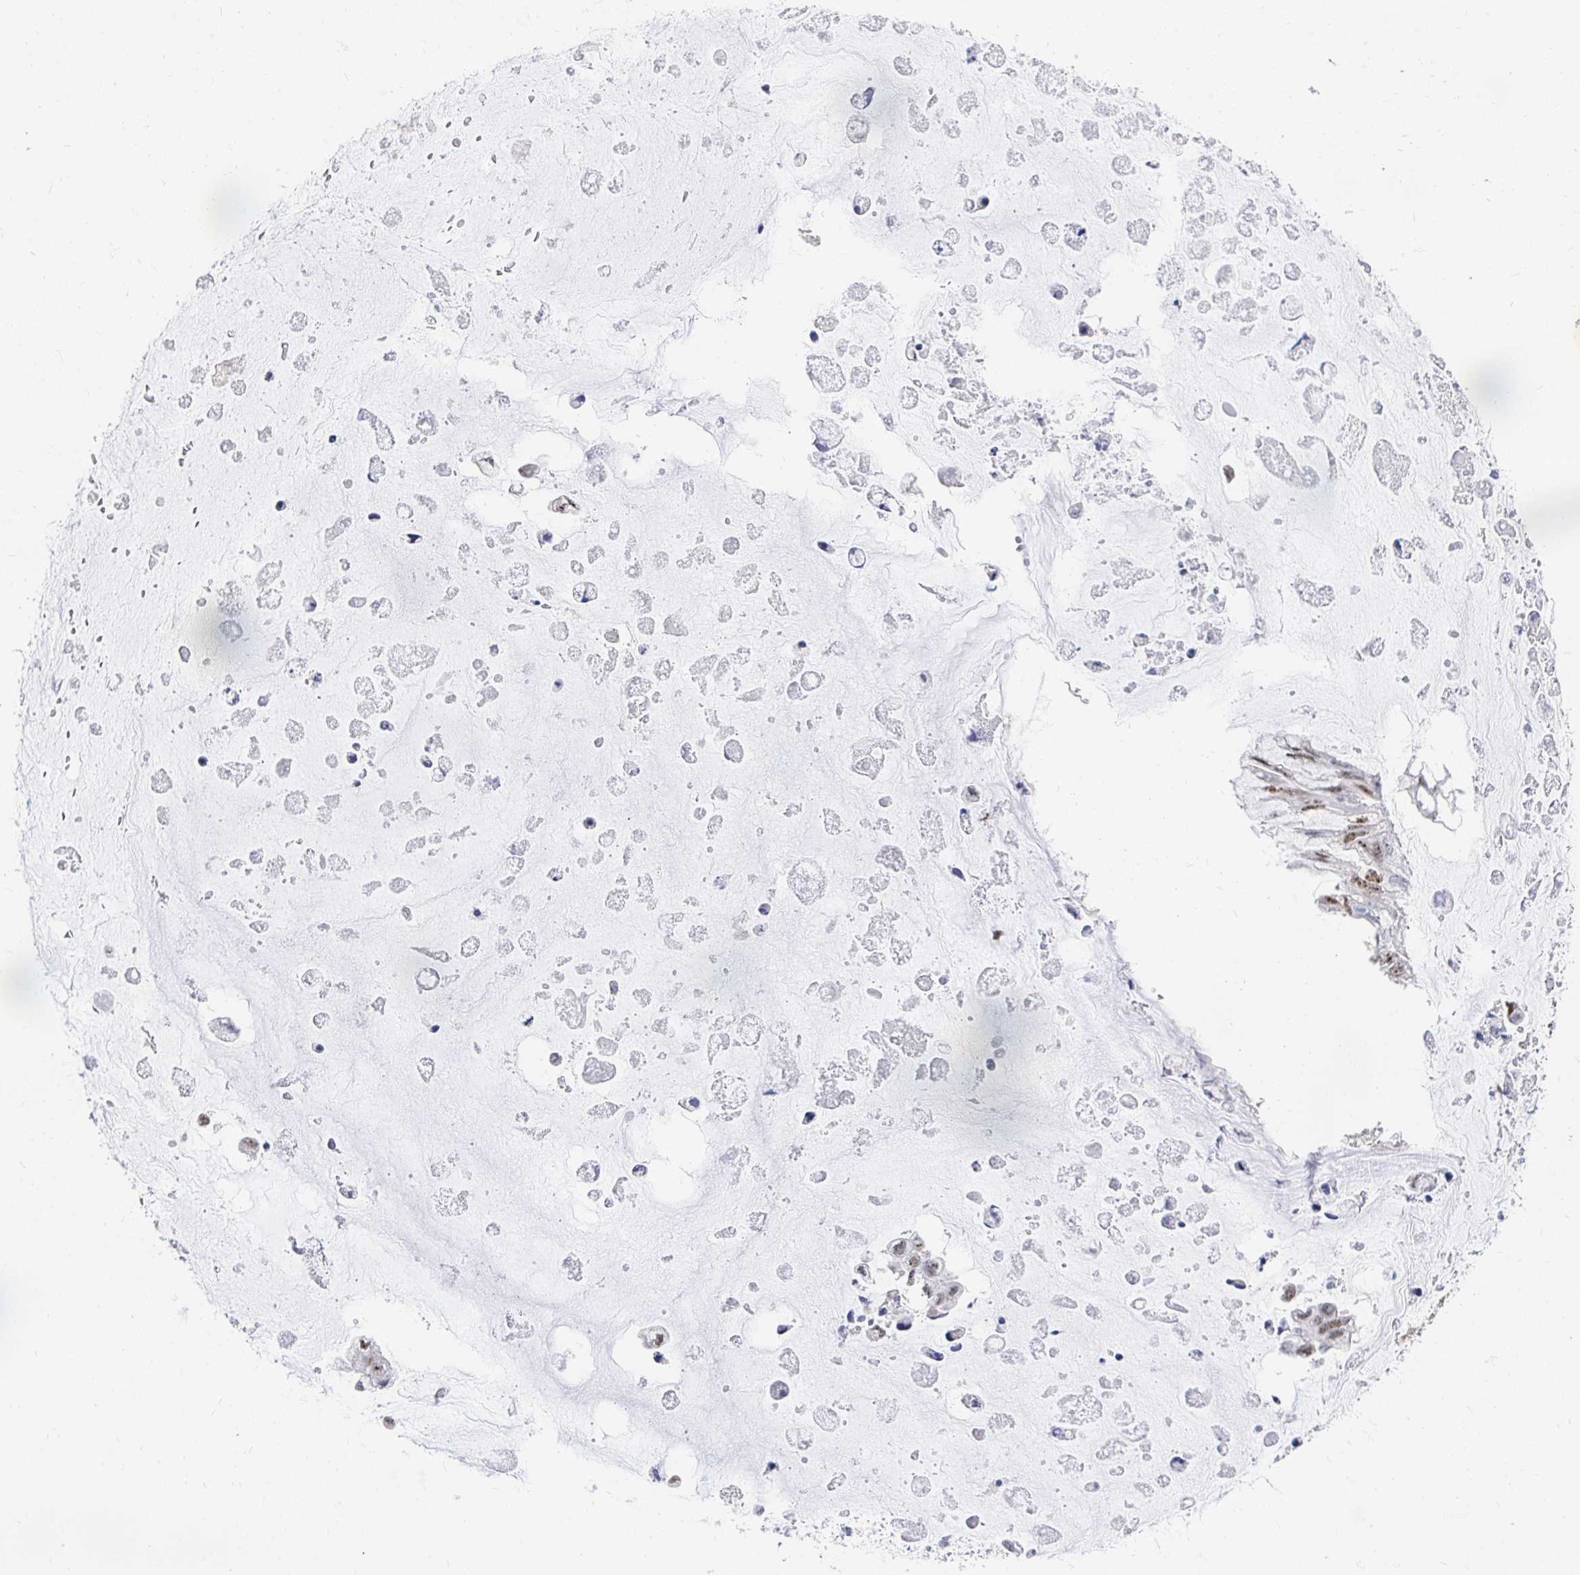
{"staining": {"intensity": "moderate", "quantity": "25%-75%", "location": "nuclear"}, "tissue": "ovarian cancer", "cell_type": "Tumor cells", "image_type": "cancer", "snomed": [{"axis": "morphology", "description": "Cystadenocarcinoma, mucinous, NOS"}, {"axis": "topography", "description": "Ovary"}], "caption": "Mucinous cystadenocarcinoma (ovarian) stained for a protein displays moderate nuclear positivity in tumor cells.", "gene": "CLIC3", "patient": {"sex": "female", "age": 72}}